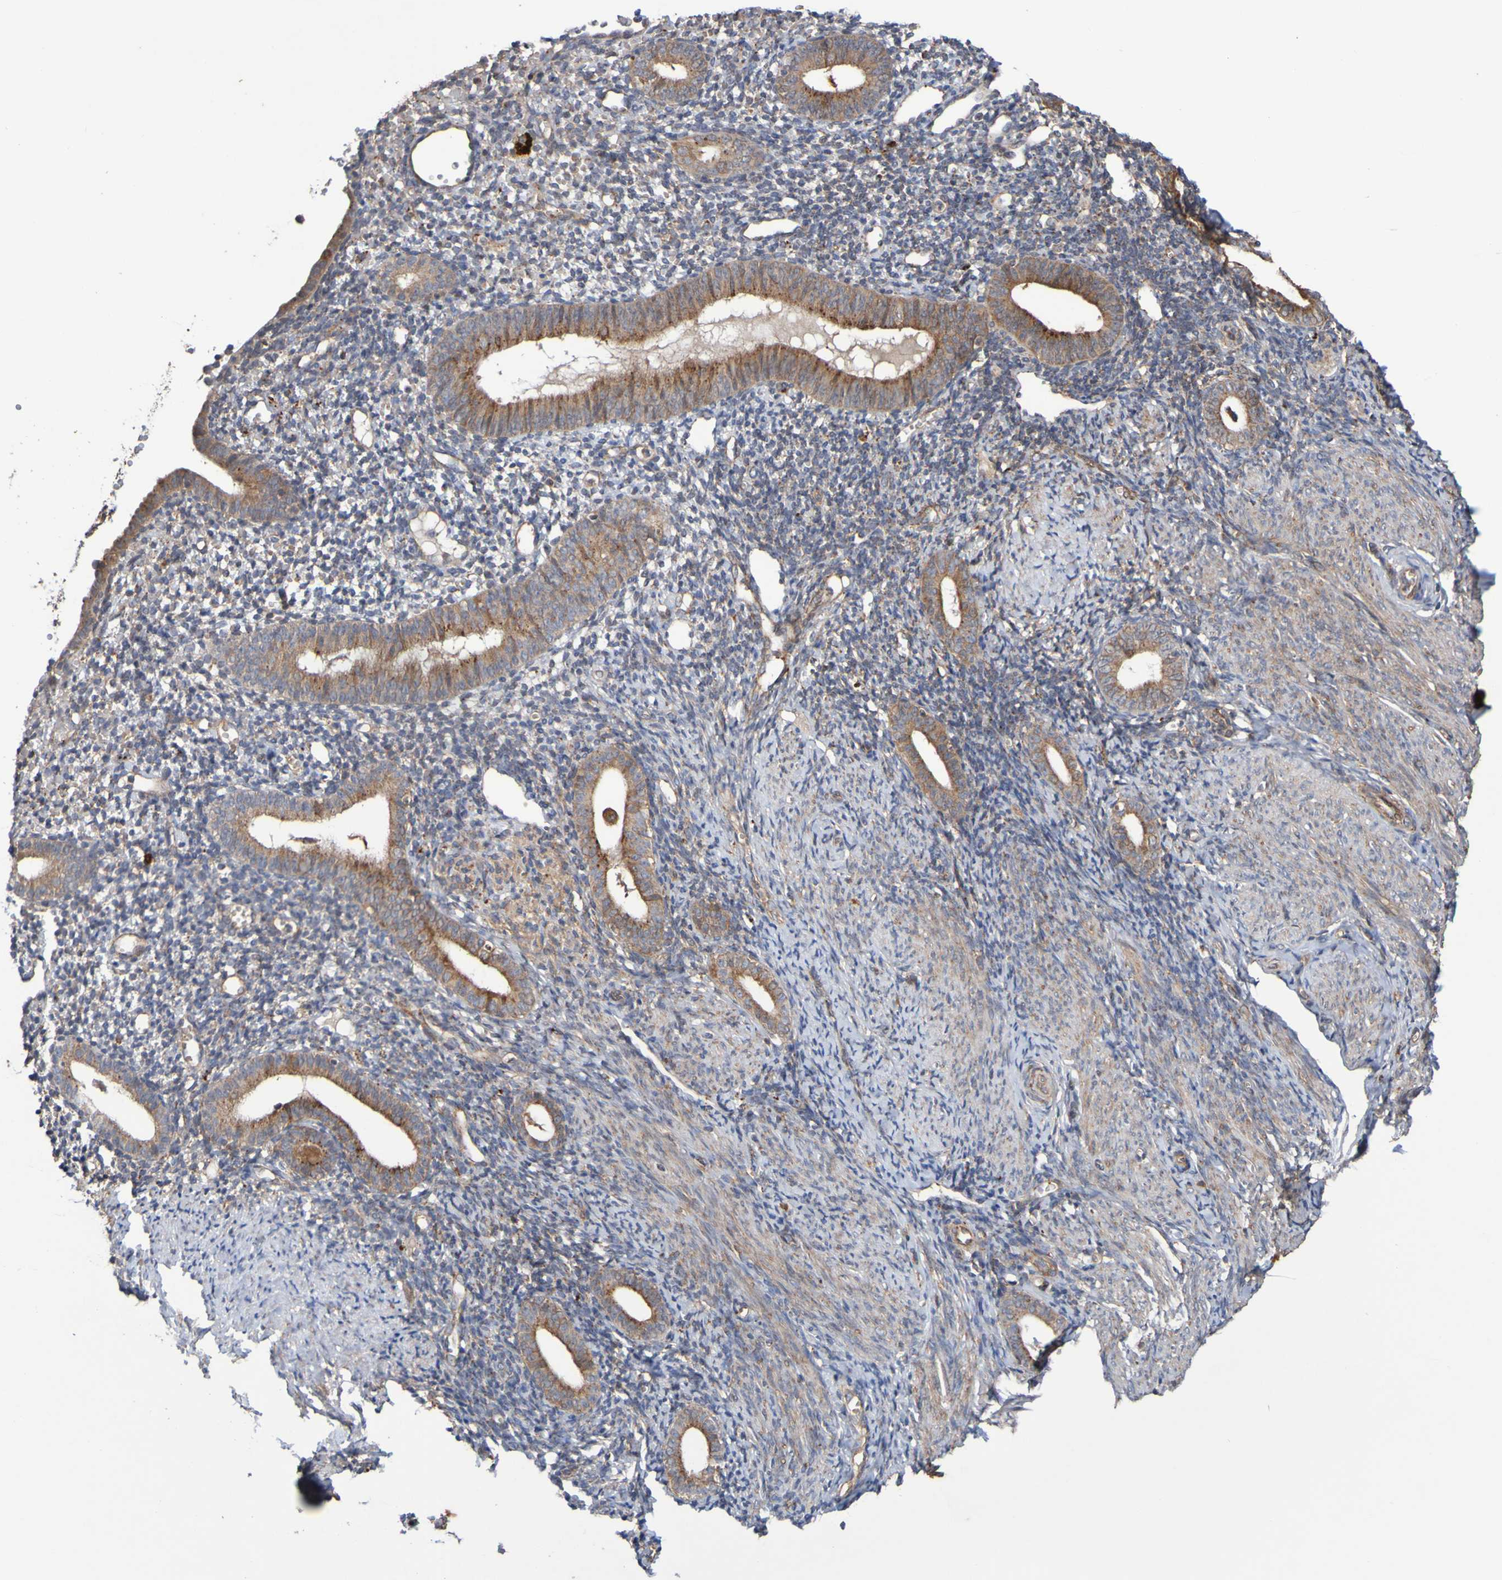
{"staining": {"intensity": "weak", "quantity": "<25%", "location": "cytoplasmic/membranous"}, "tissue": "endometrium", "cell_type": "Cells in endometrial stroma", "image_type": "normal", "snomed": [{"axis": "morphology", "description": "Normal tissue, NOS"}, {"axis": "topography", "description": "Endometrium"}], "caption": "The histopathology image exhibits no staining of cells in endometrial stroma in benign endometrium.", "gene": "UCN", "patient": {"sex": "female", "age": 50}}